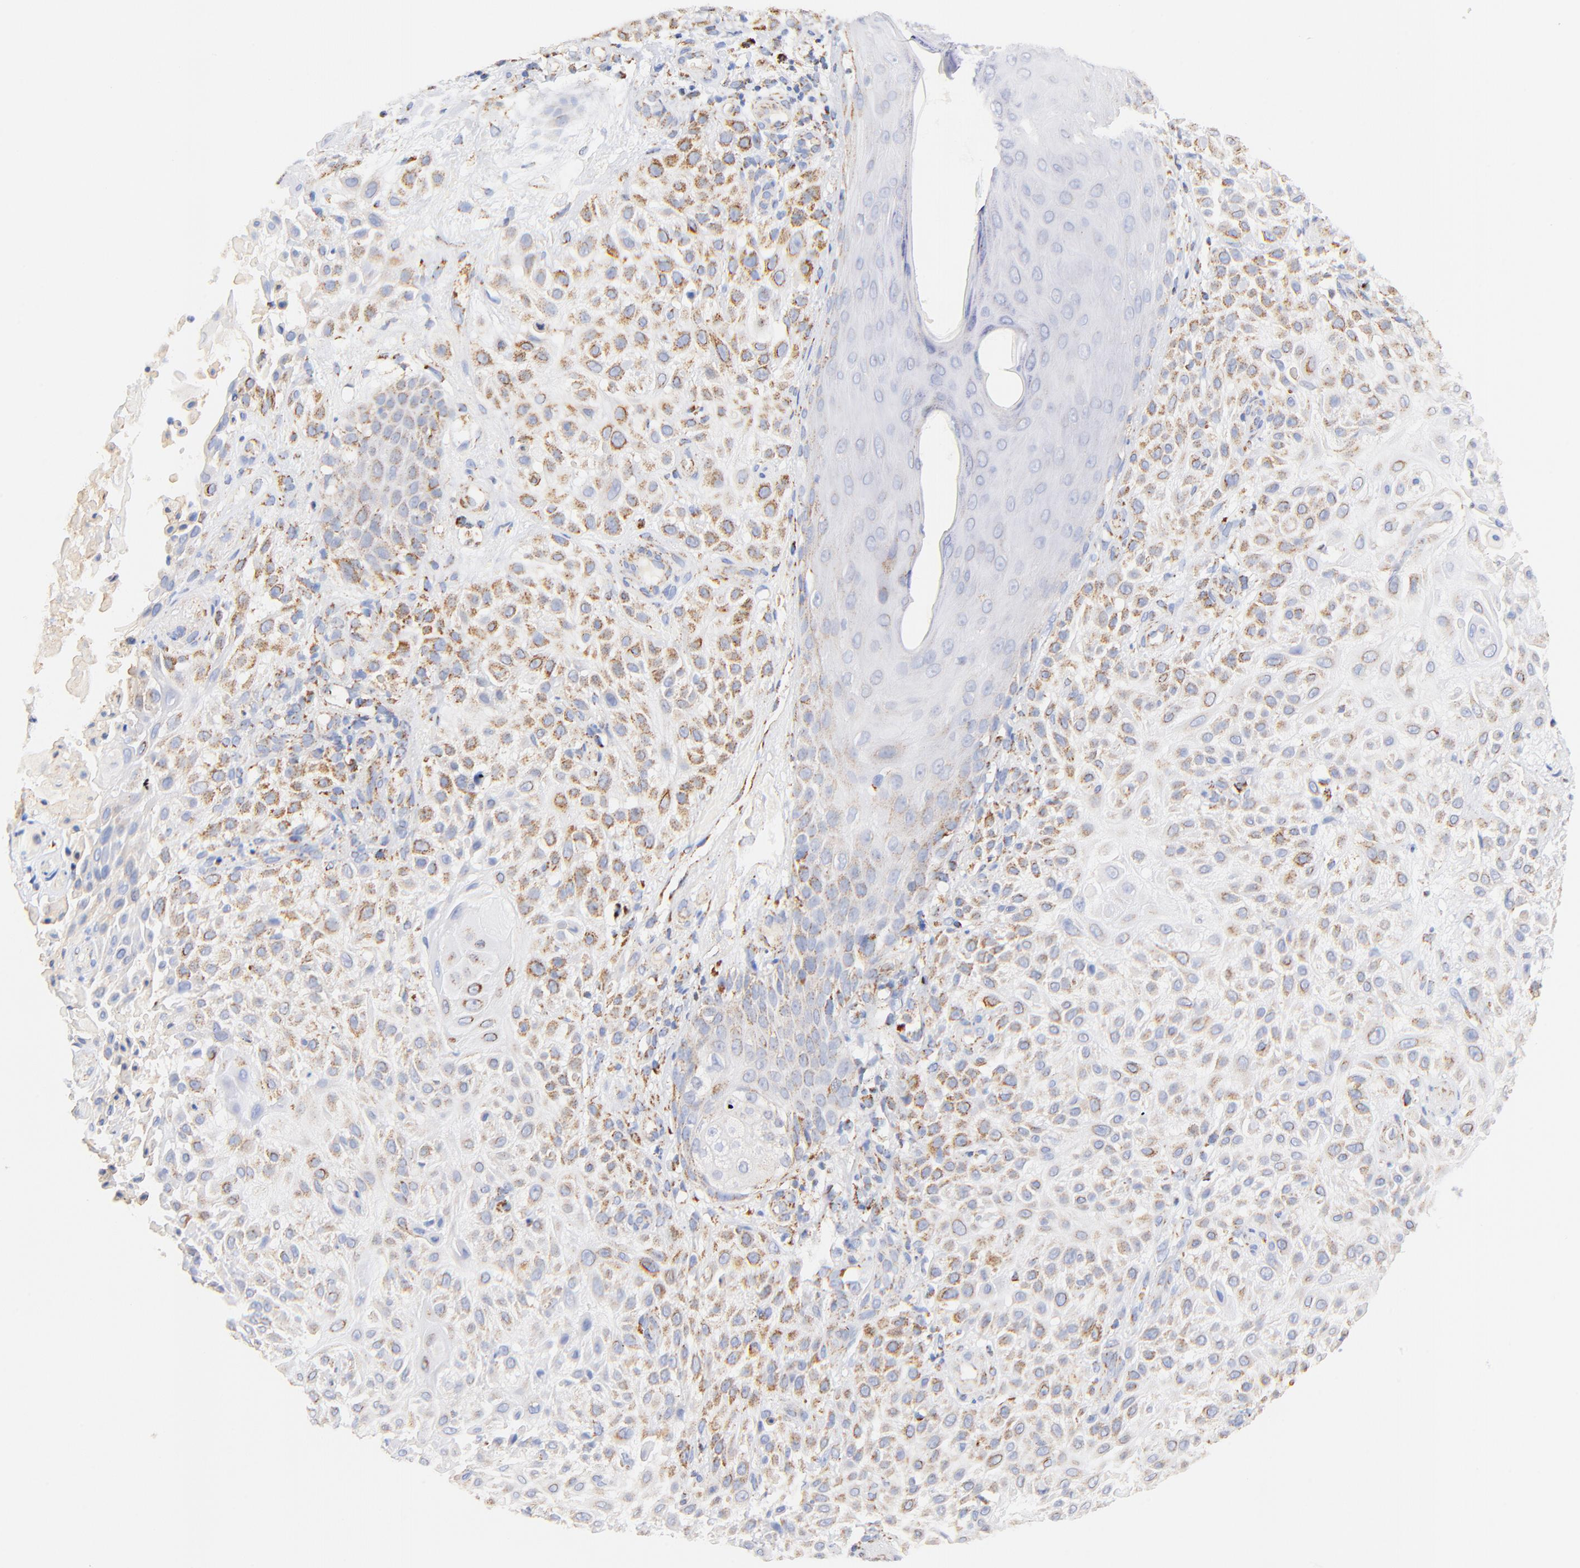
{"staining": {"intensity": "moderate", "quantity": "<25%", "location": "cytoplasmic/membranous"}, "tissue": "skin cancer", "cell_type": "Tumor cells", "image_type": "cancer", "snomed": [{"axis": "morphology", "description": "Squamous cell carcinoma, NOS"}, {"axis": "topography", "description": "Skin"}], "caption": "A histopathology image showing moderate cytoplasmic/membranous staining in about <25% of tumor cells in skin cancer, as visualized by brown immunohistochemical staining.", "gene": "ATP5F1D", "patient": {"sex": "female", "age": 42}}